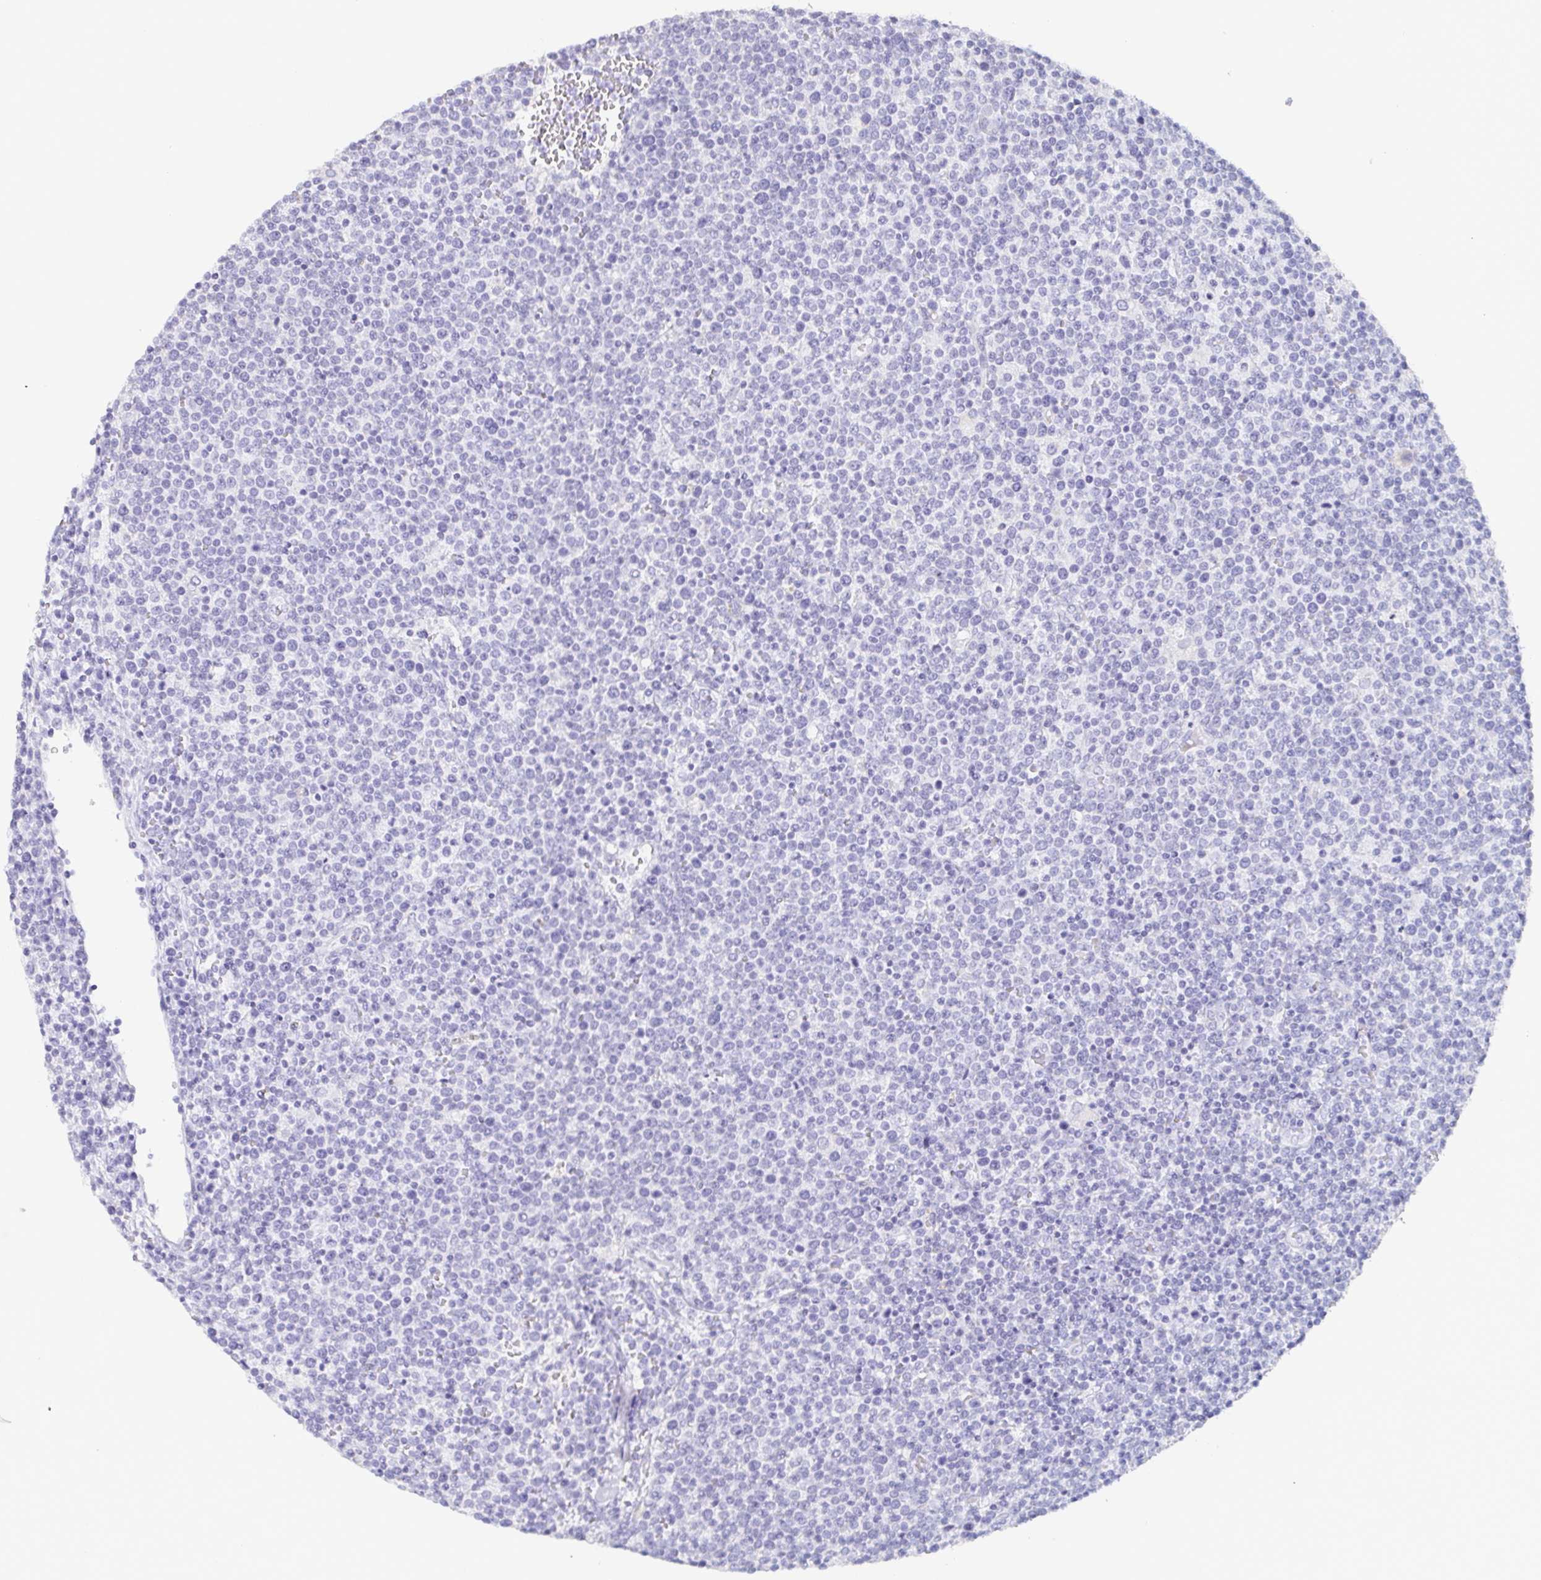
{"staining": {"intensity": "negative", "quantity": "none", "location": "none"}, "tissue": "lymphoma", "cell_type": "Tumor cells", "image_type": "cancer", "snomed": [{"axis": "morphology", "description": "Malignant lymphoma, non-Hodgkin's type, High grade"}, {"axis": "topography", "description": "Lymph node"}], "caption": "Malignant lymphoma, non-Hodgkin's type (high-grade) stained for a protein using immunohistochemistry reveals no expression tumor cells.", "gene": "PRR27", "patient": {"sex": "male", "age": 61}}